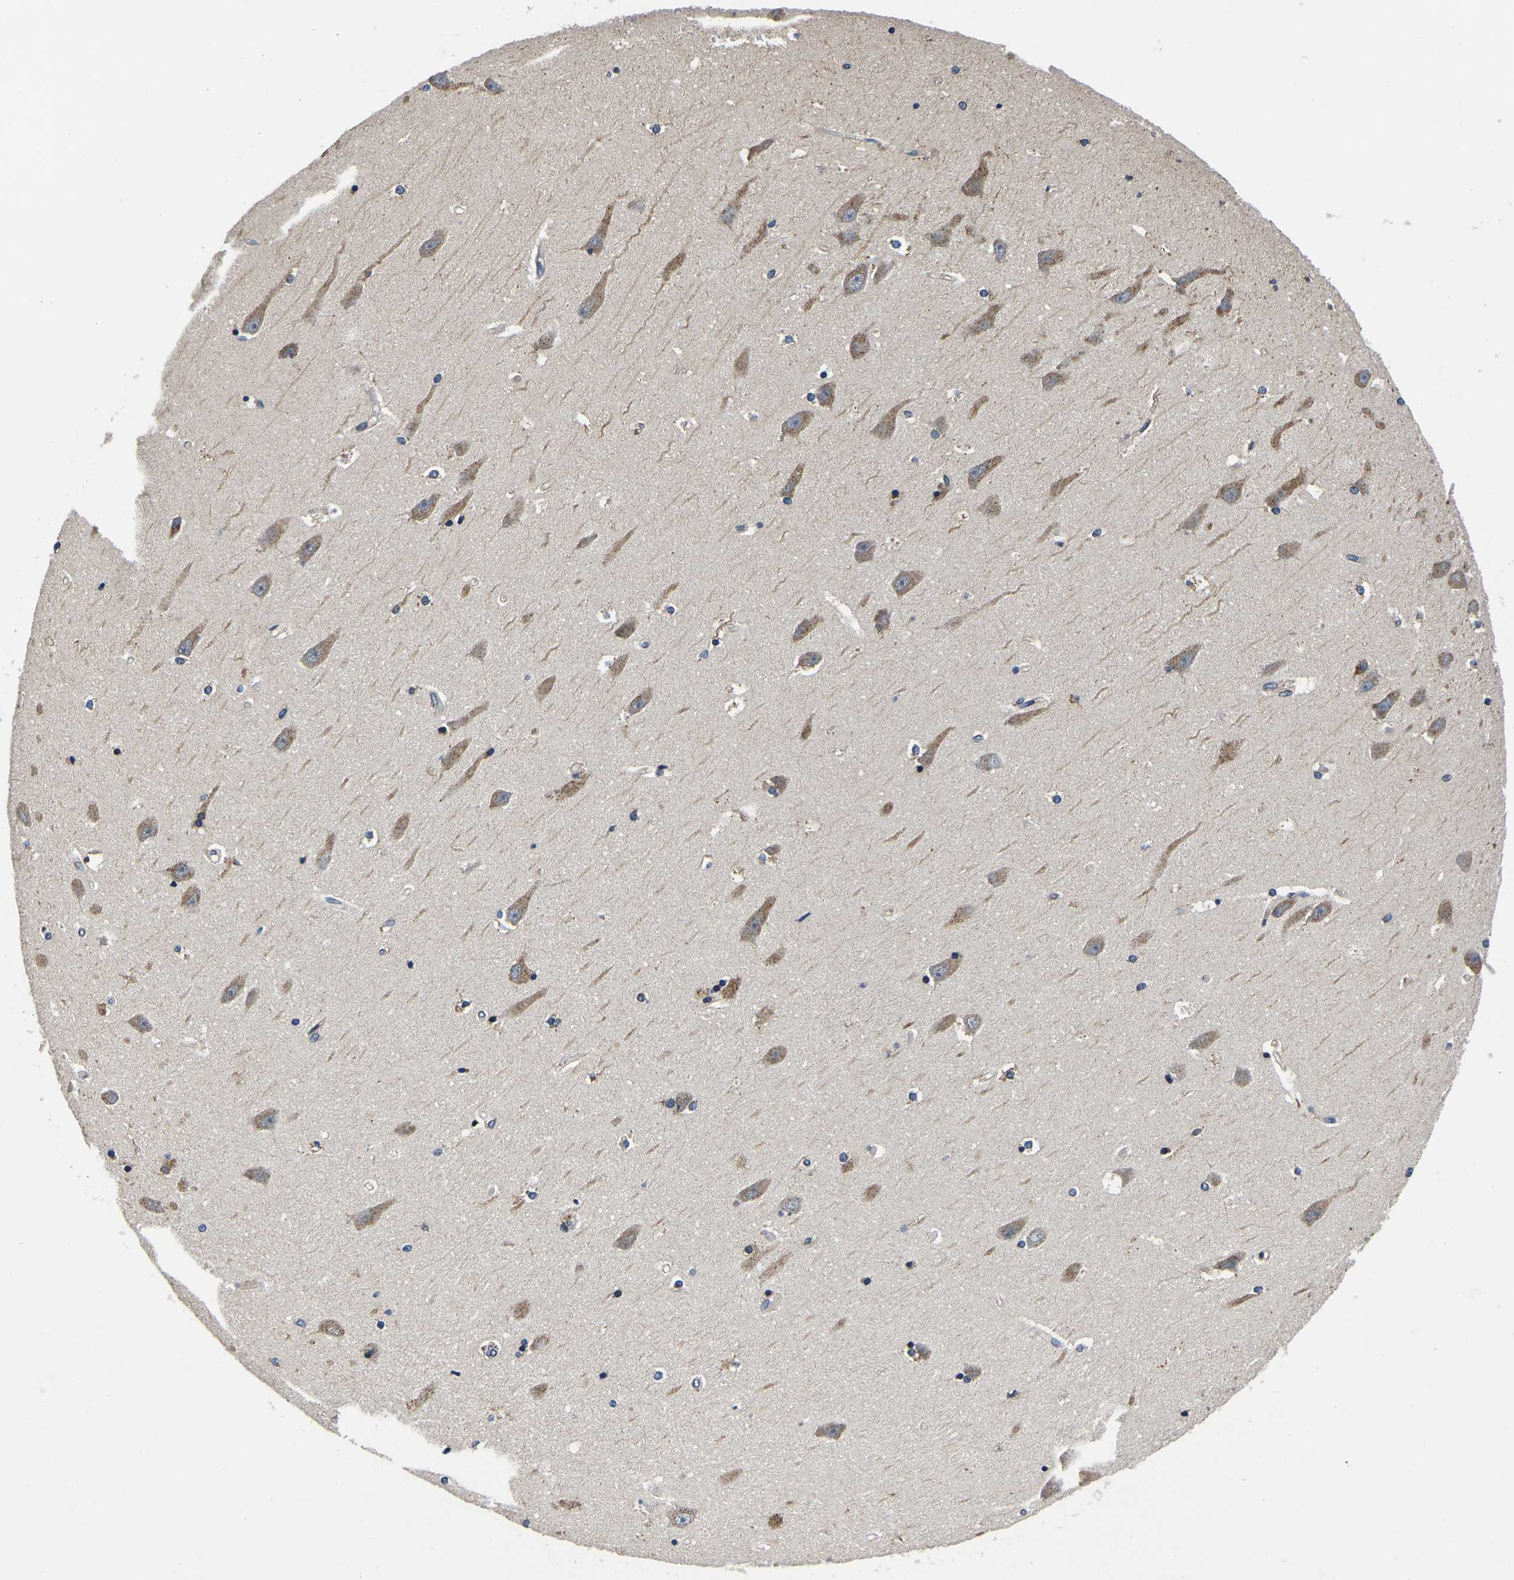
{"staining": {"intensity": "negative", "quantity": "none", "location": "none"}, "tissue": "hippocampus", "cell_type": "Glial cells", "image_type": "normal", "snomed": [{"axis": "morphology", "description": "Normal tissue, NOS"}, {"axis": "topography", "description": "Hippocampus"}], "caption": "Hippocampus stained for a protein using IHC shows no positivity glial cells.", "gene": "RABAC1", "patient": {"sex": "male", "age": 45}}